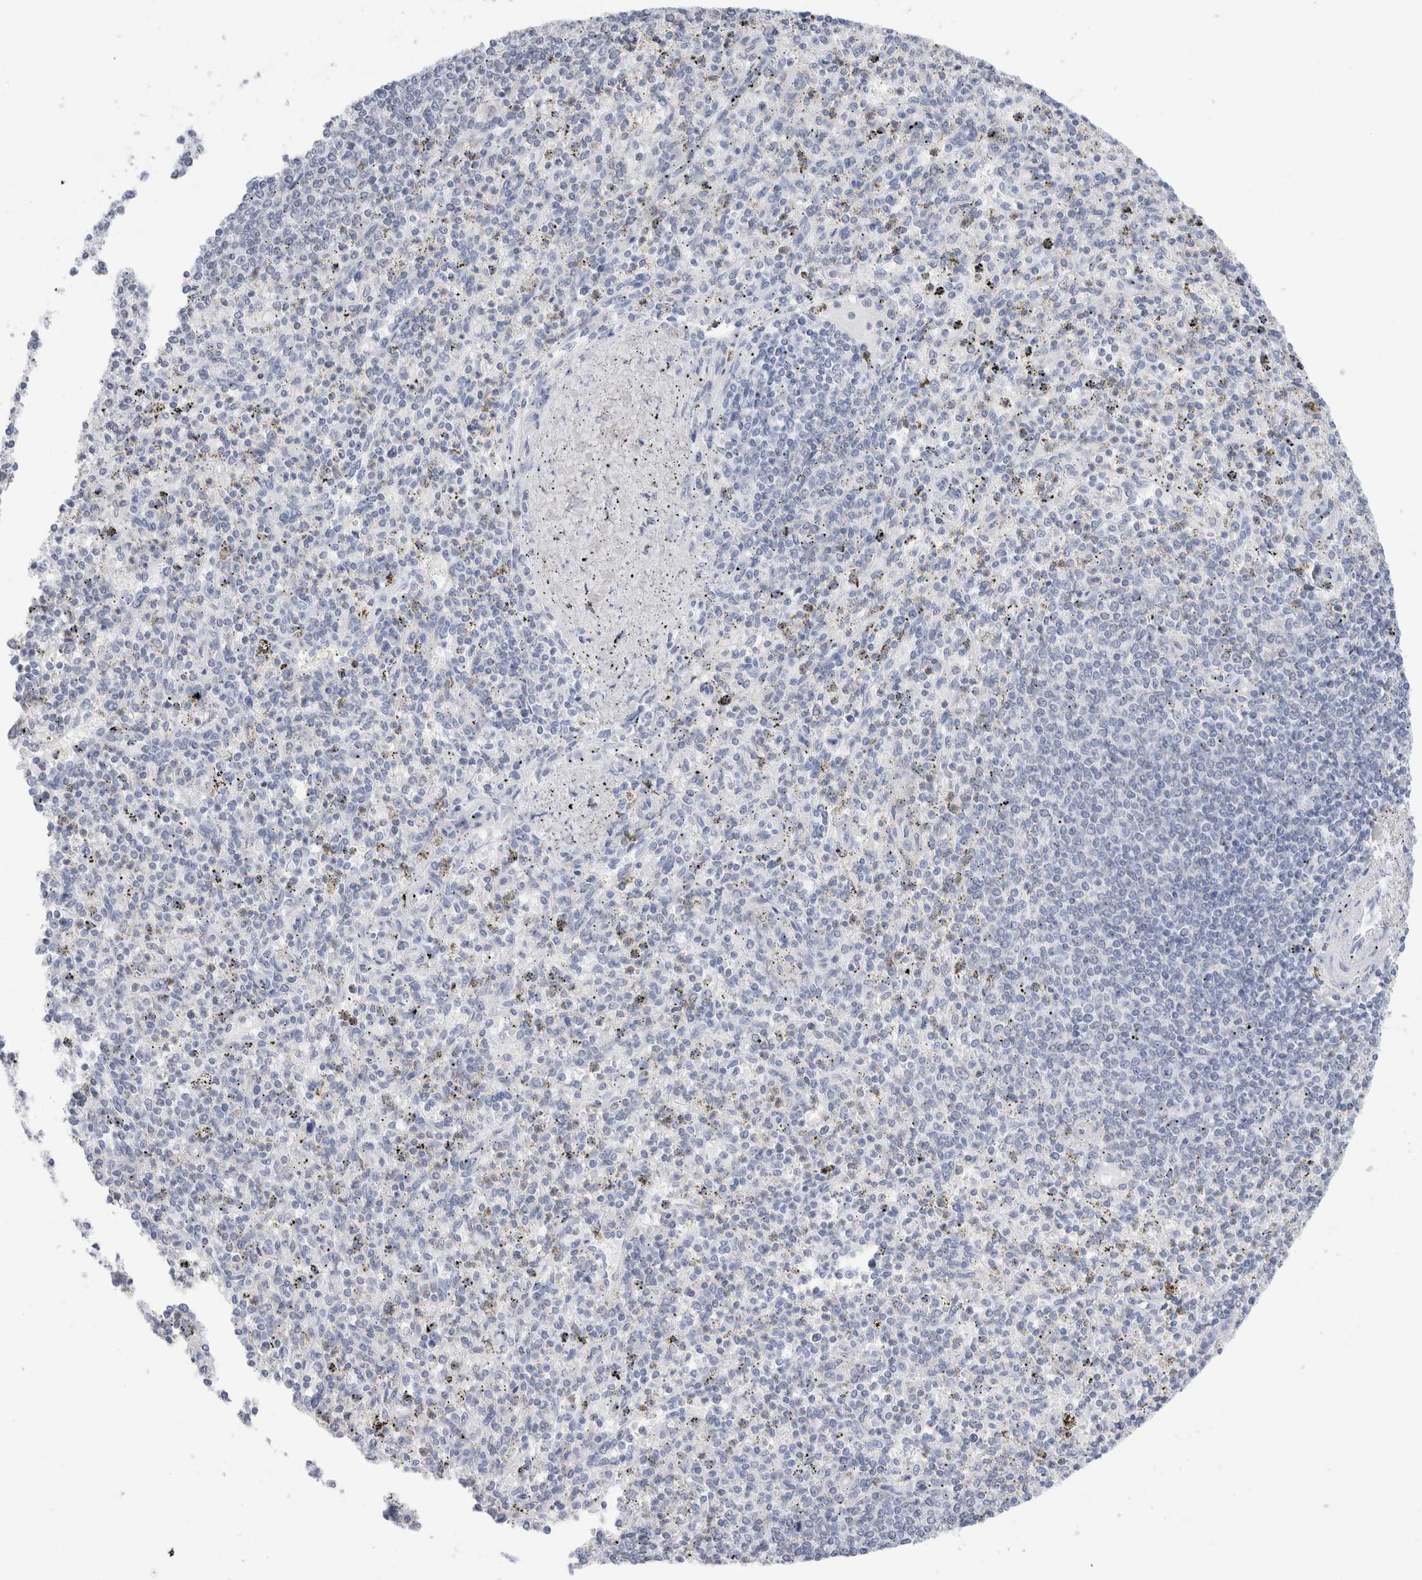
{"staining": {"intensity": "negative", "quantity": "none", "location": "none"}, "tissue": "spleen", "cell_type": "Cells in red pulp", "image_type": "normal", "snomed": [{"axis": "morphology", "description": "Normal tissue, NOS"}, {"axis": "topography", "description": "Spleen"}], "caption": "This is an IHC photomicrograph of normal human spleen. There is no positivity in cells in red pulp.", "gene": "ECHDC2", "patient": {"sex": "male", "age": 72}}